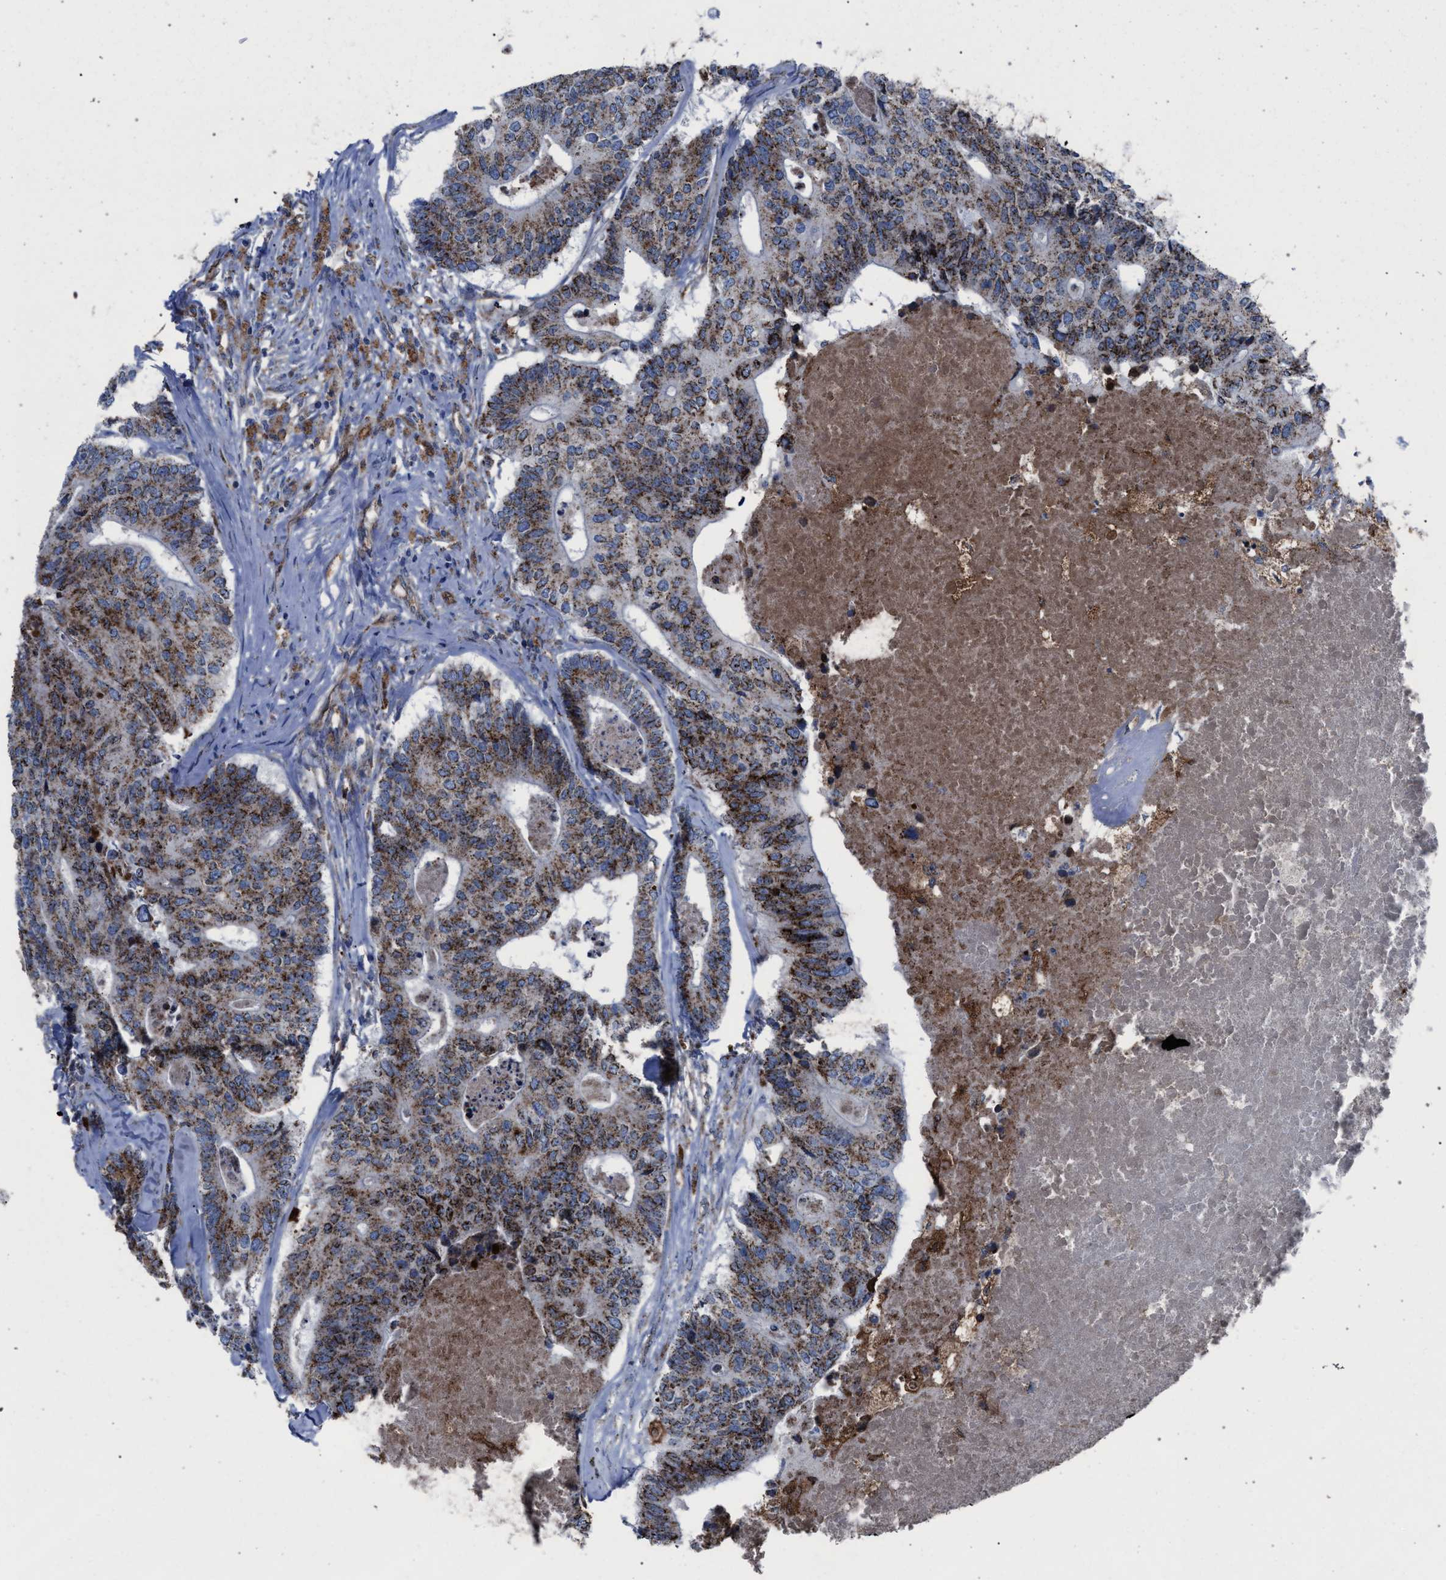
{"staining": {"intensity": "moderate", "quantity": ">75%", "location": "cytoplasmic/membranous"}, "tissue": "colorectal cancer", "cell_type": "Tumor cells", "image_type": "cancer", "snomed": [{"axis": "morphology", "description": "Adenocarcinoma, NOS"}, {"axis": "topography", "description": "Colon"}], "caption": "Protein expression analysis of colorectal cancer (adenocarcinoma) exhibits moderate cytoplasmic/membranous expression in about >75% of tumor cells. (Brightfield microscopy of DAB IHC at high magnification).", "gene": "HSD17B4", "patient": {"sex": "female", "age": 67}}